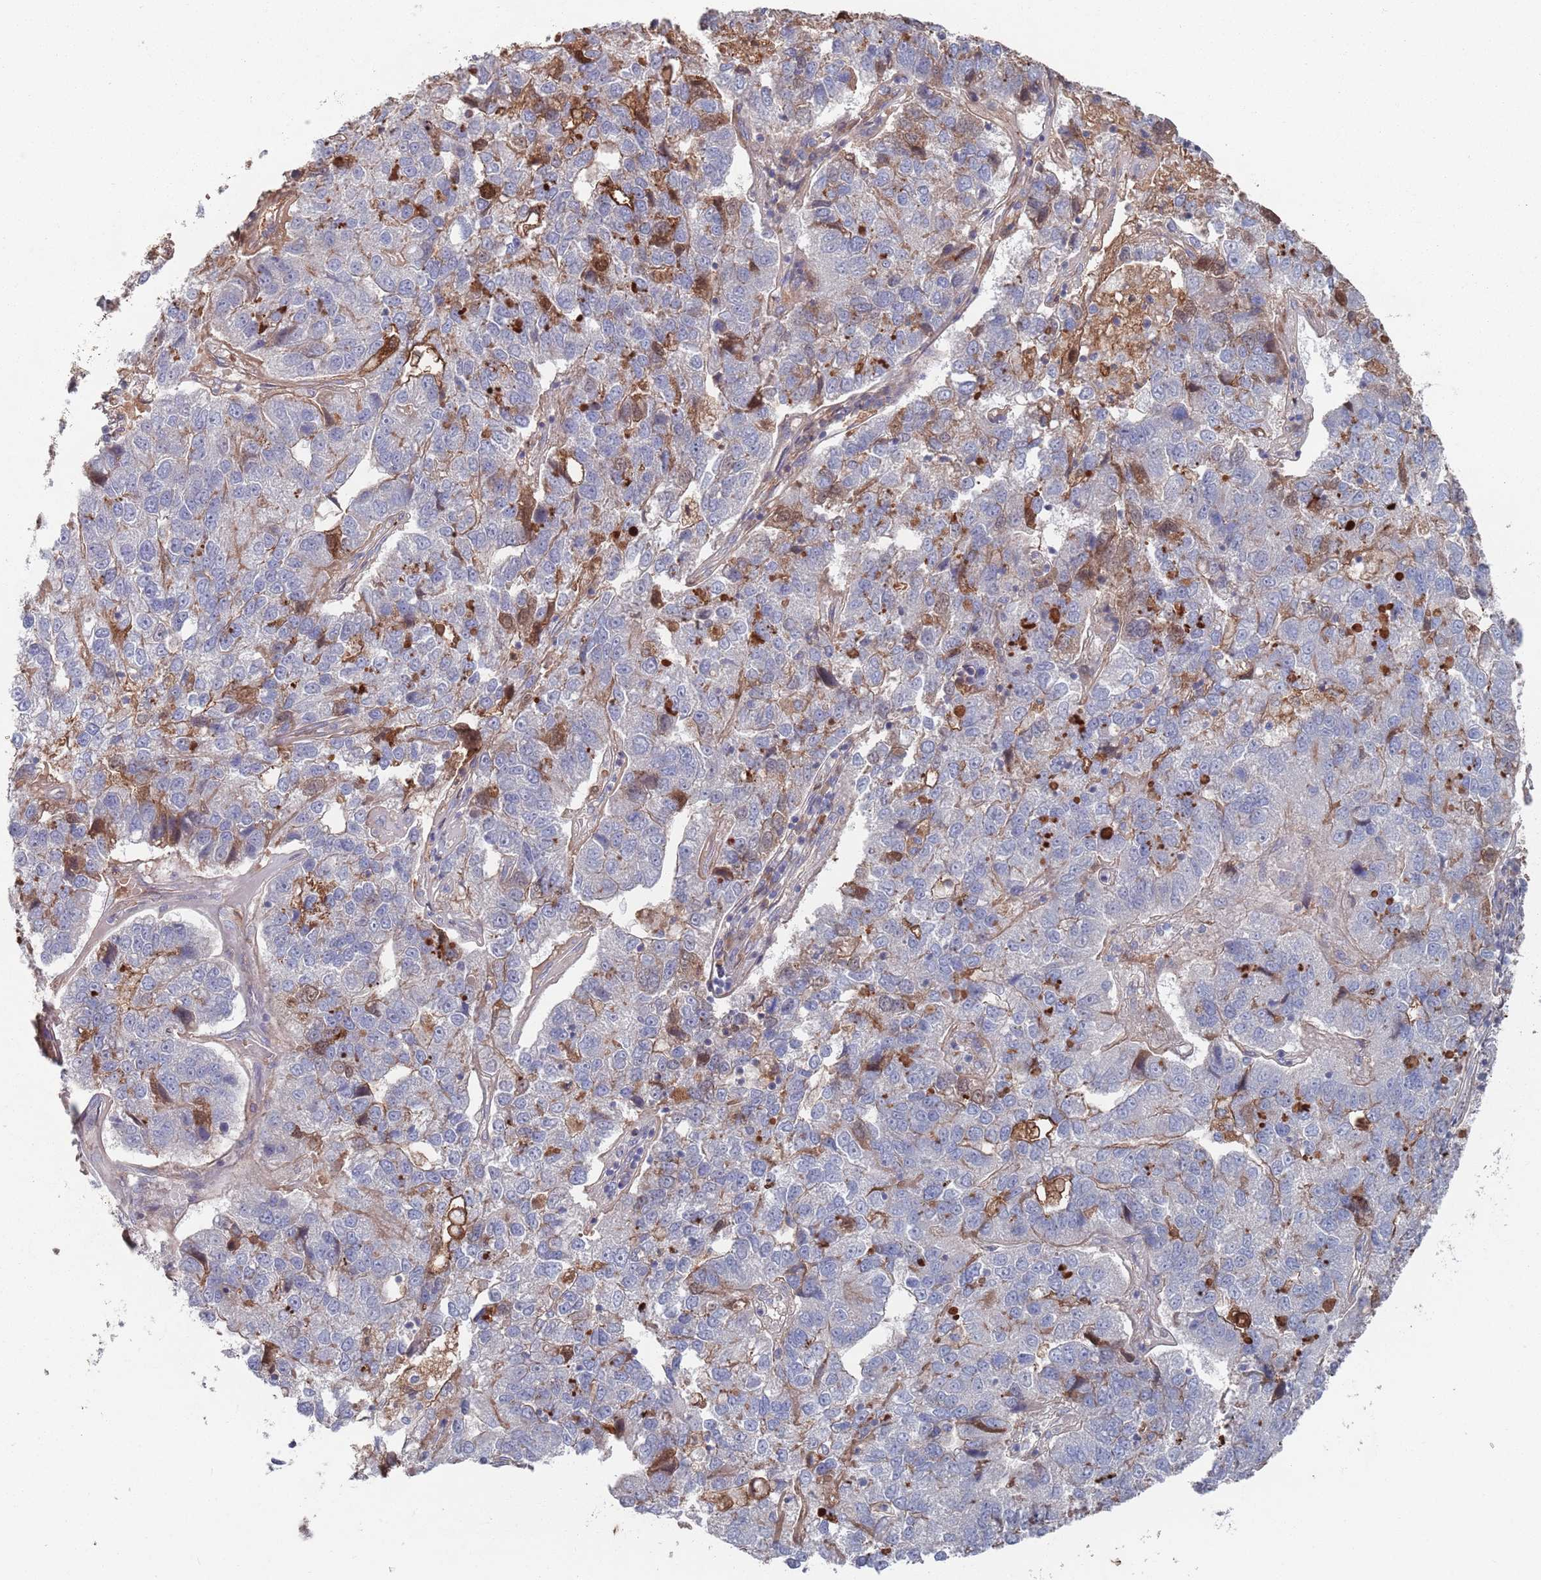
{"staining": {"intensity": "moderate", "quantity": "<25%", "location": "cytoplasmic/membranous"}, "tissue": "pancreatic cancer", "cell_type": "Tumor cells", "image_type": "cancer", "snomed": [{"axis": "morphology", "description": "Adenocarcinoma, NOS"}, {"axis": "topography", "description": "Pancreas"}], "caption": "Adenocarcinoma (pancreatic) stained with DAB immunohistochemistry reveals low levels of moderate cytoplasmic/membranous positivity in about <25% of tumor cells.", "gene": "PLEKHA4", "patient": {"sex": "female", "age": 61}}